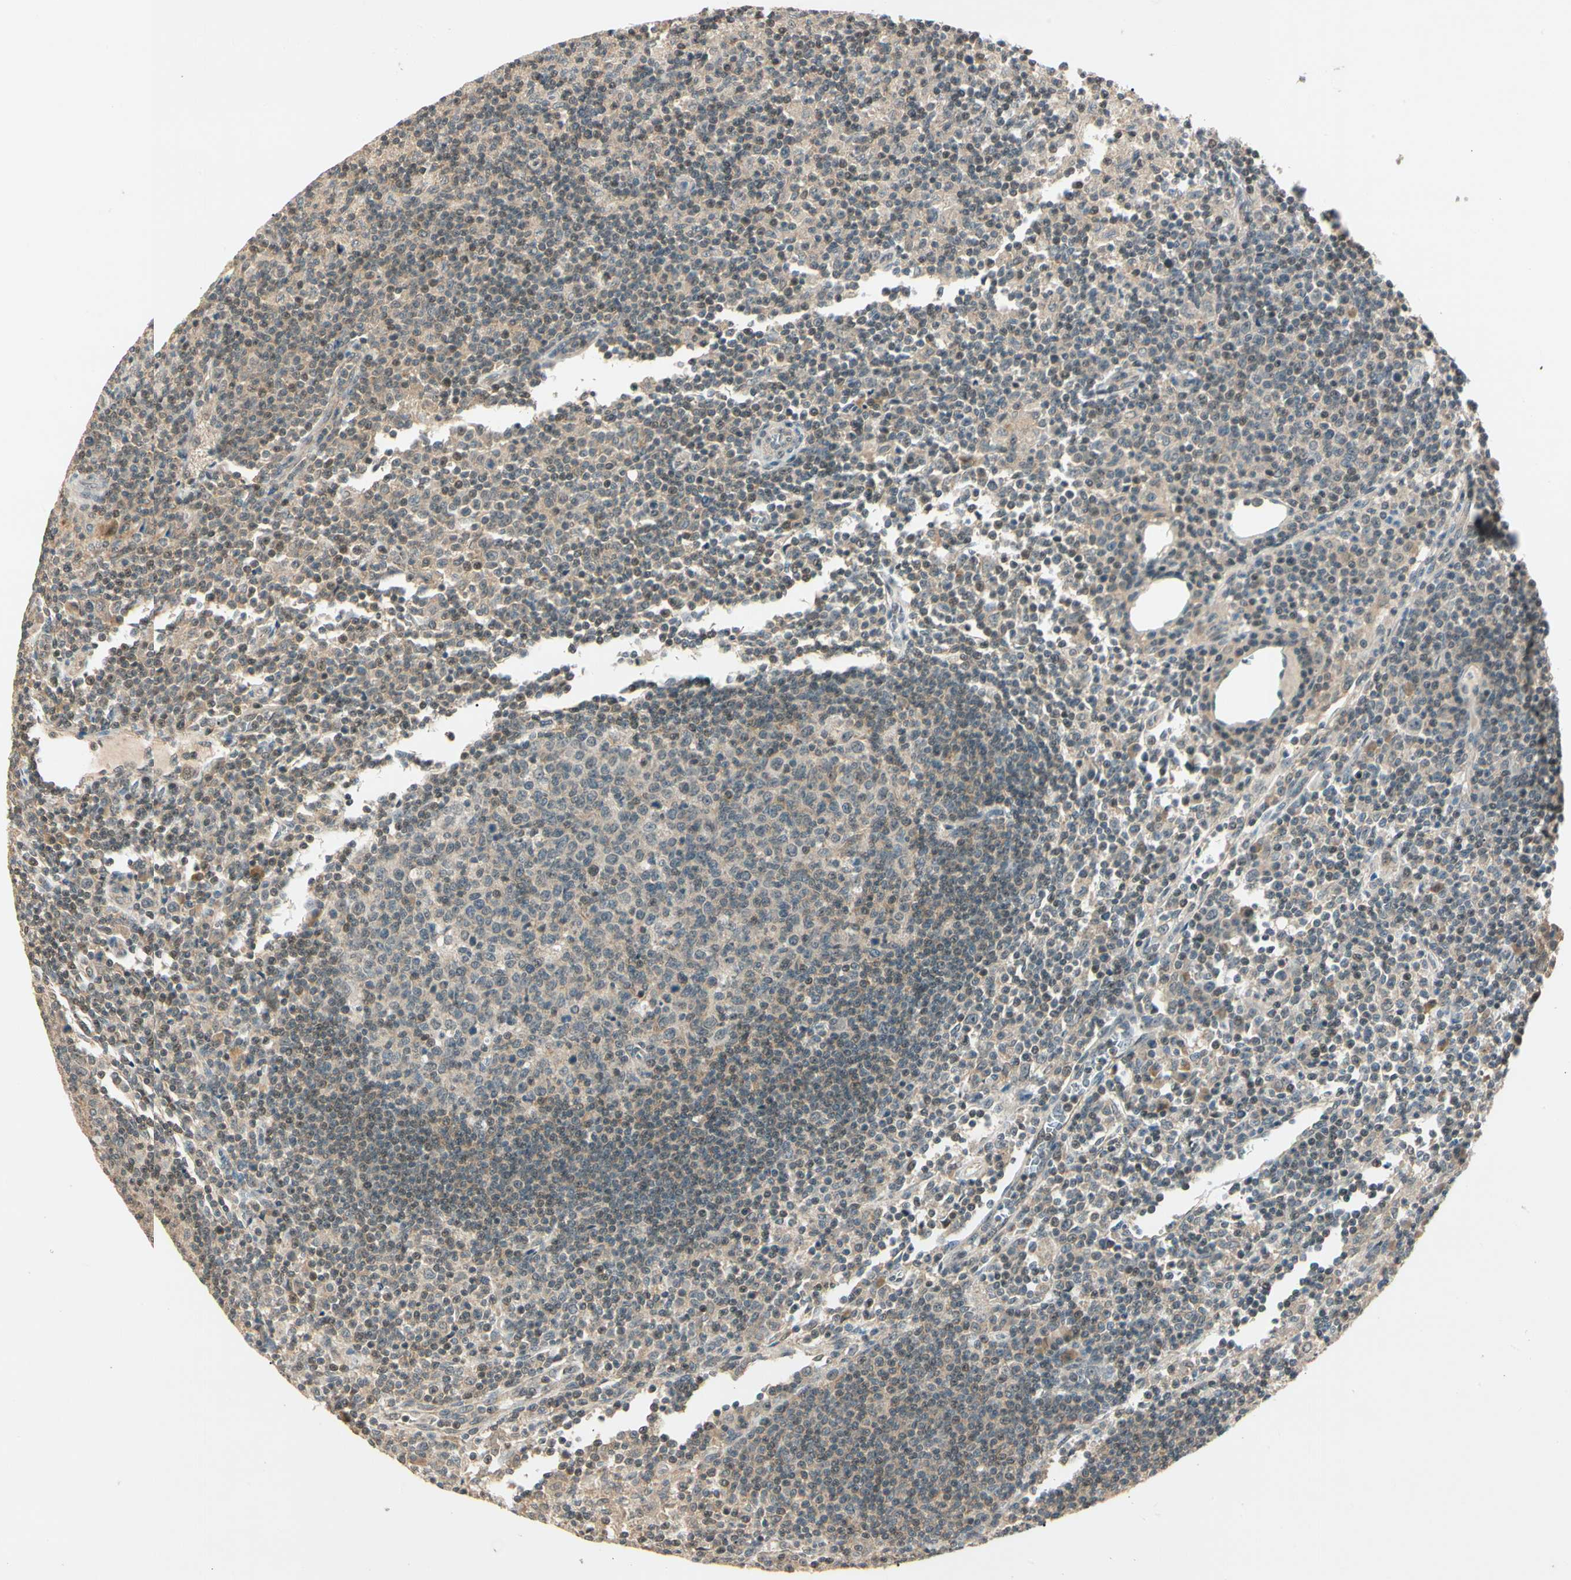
{"staining": {"intensity": "weak", "quantity": ">75%", "location": "cytoplasmic/membranous"}, "tissue": "lymph node", "cell_type": "Germinal center cells", "image_type": "normal", "snomed": [{"axis": "morphology", "description": "Normal tissue, NOS"}, {"axis": "morphology", "description": "Inflammation, NOS"}, {"axis": "topography", "description": "Lymph node"}], "caption": "DAB (3,3'-diaminobenzidine) immunohistochemical staining of unremarkable lymph node displays weak cytoplasmic/membranous protein staining in approximately >75% of germinal center cells.", "gene": "ZSCAN12", "patient": {"sex": "male", "age": 55}}